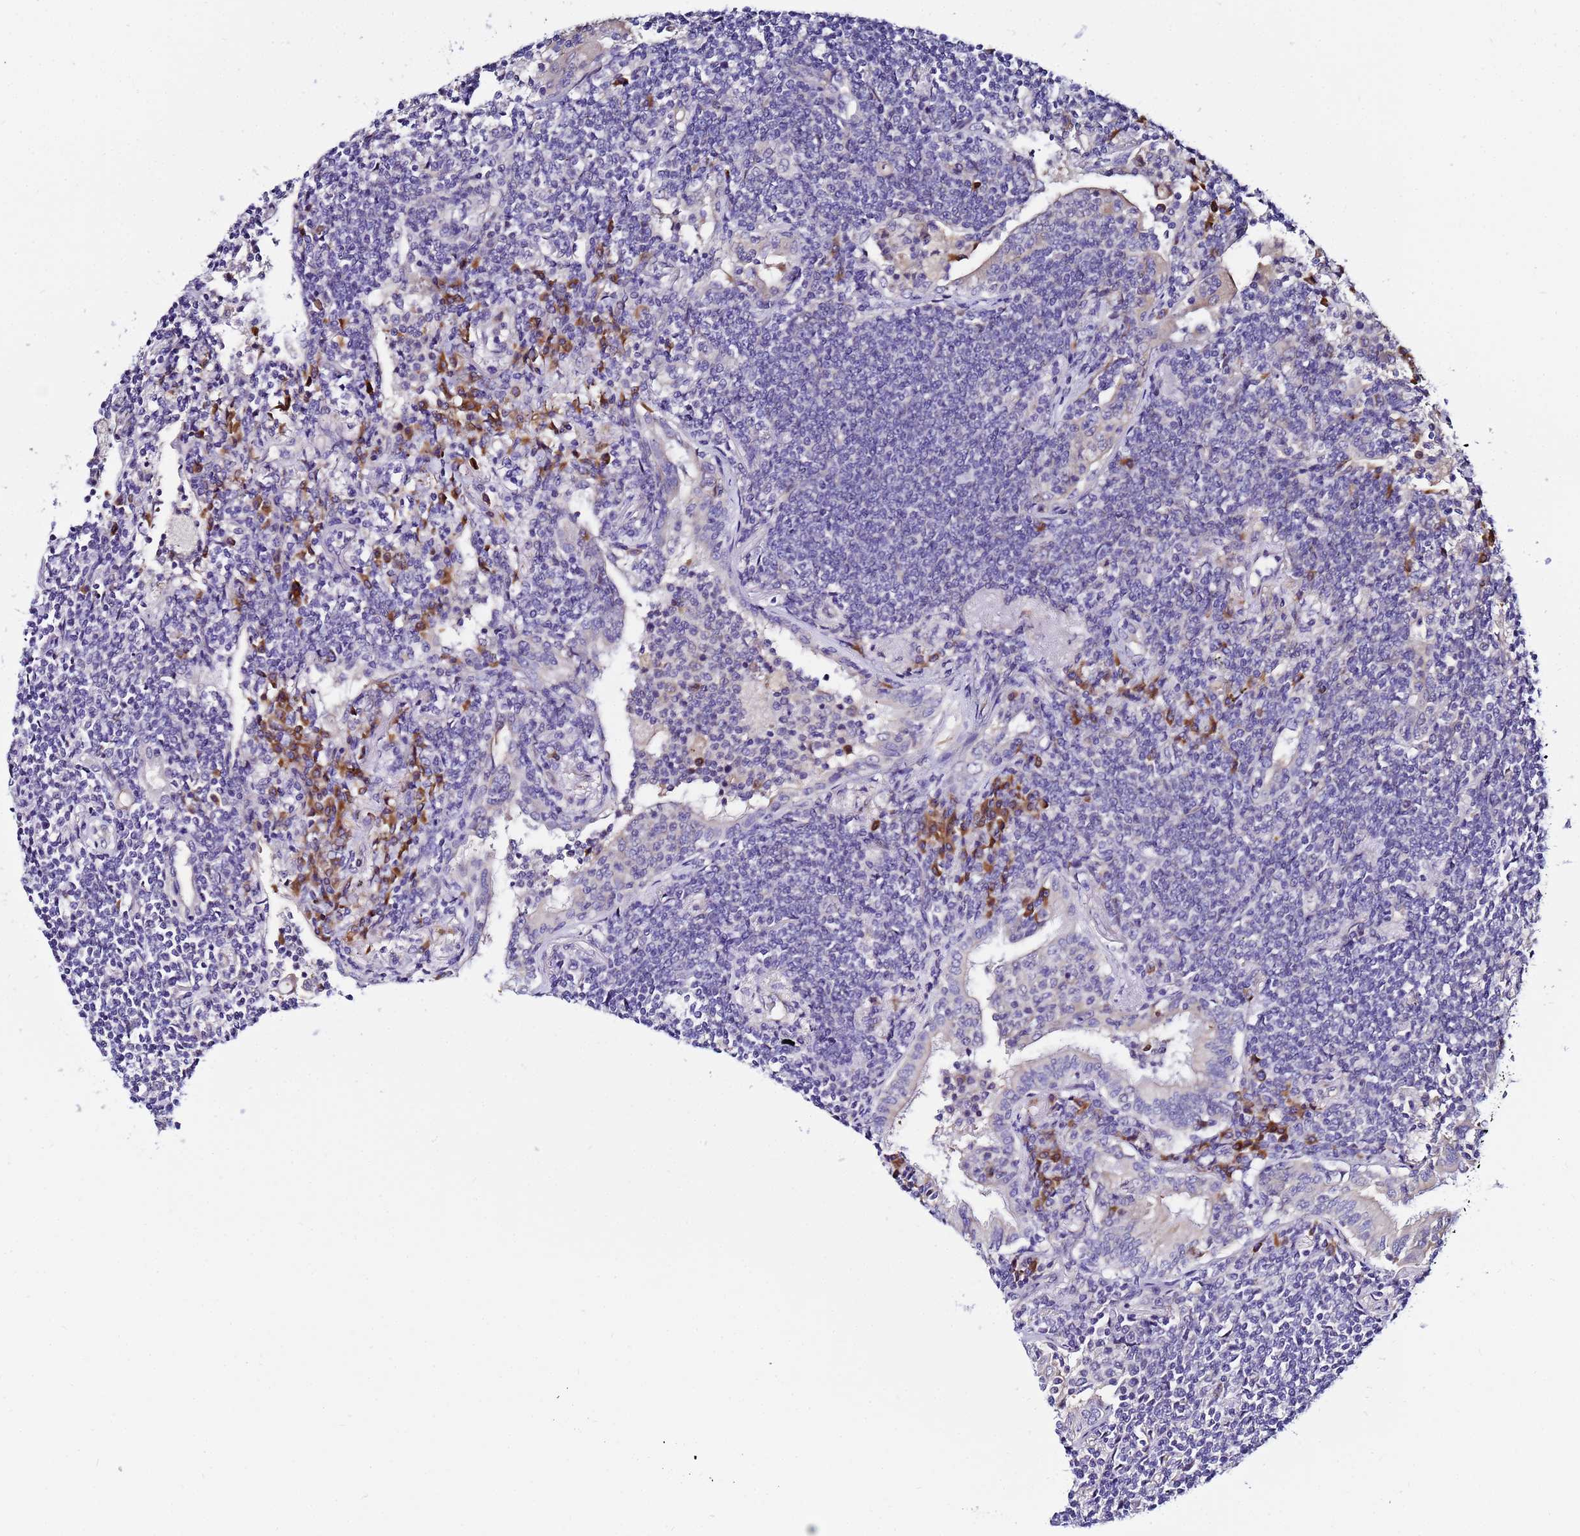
{"staining": {"intensity": "negative", "quantity": "none", "location": "none"}, "tissue": "lymphoma", "cell_type": "Tumor cells", "image_type": "cancer", "snomed": [{"axis": "morphology", "description": "Malignant lymphoma, non-Hodgkin's type, Low grade"}, {"axis": "topography", "description": "Lung"}], "caption": "An IHC image of lymphoma is shown. There is no staining in tumor cells of lymphoma. (Immunohistochemistry (ihc), brightfield microscopy, high magnification).", "gene": "JRKL", "patient": {"sex": "female", "age": 71}}